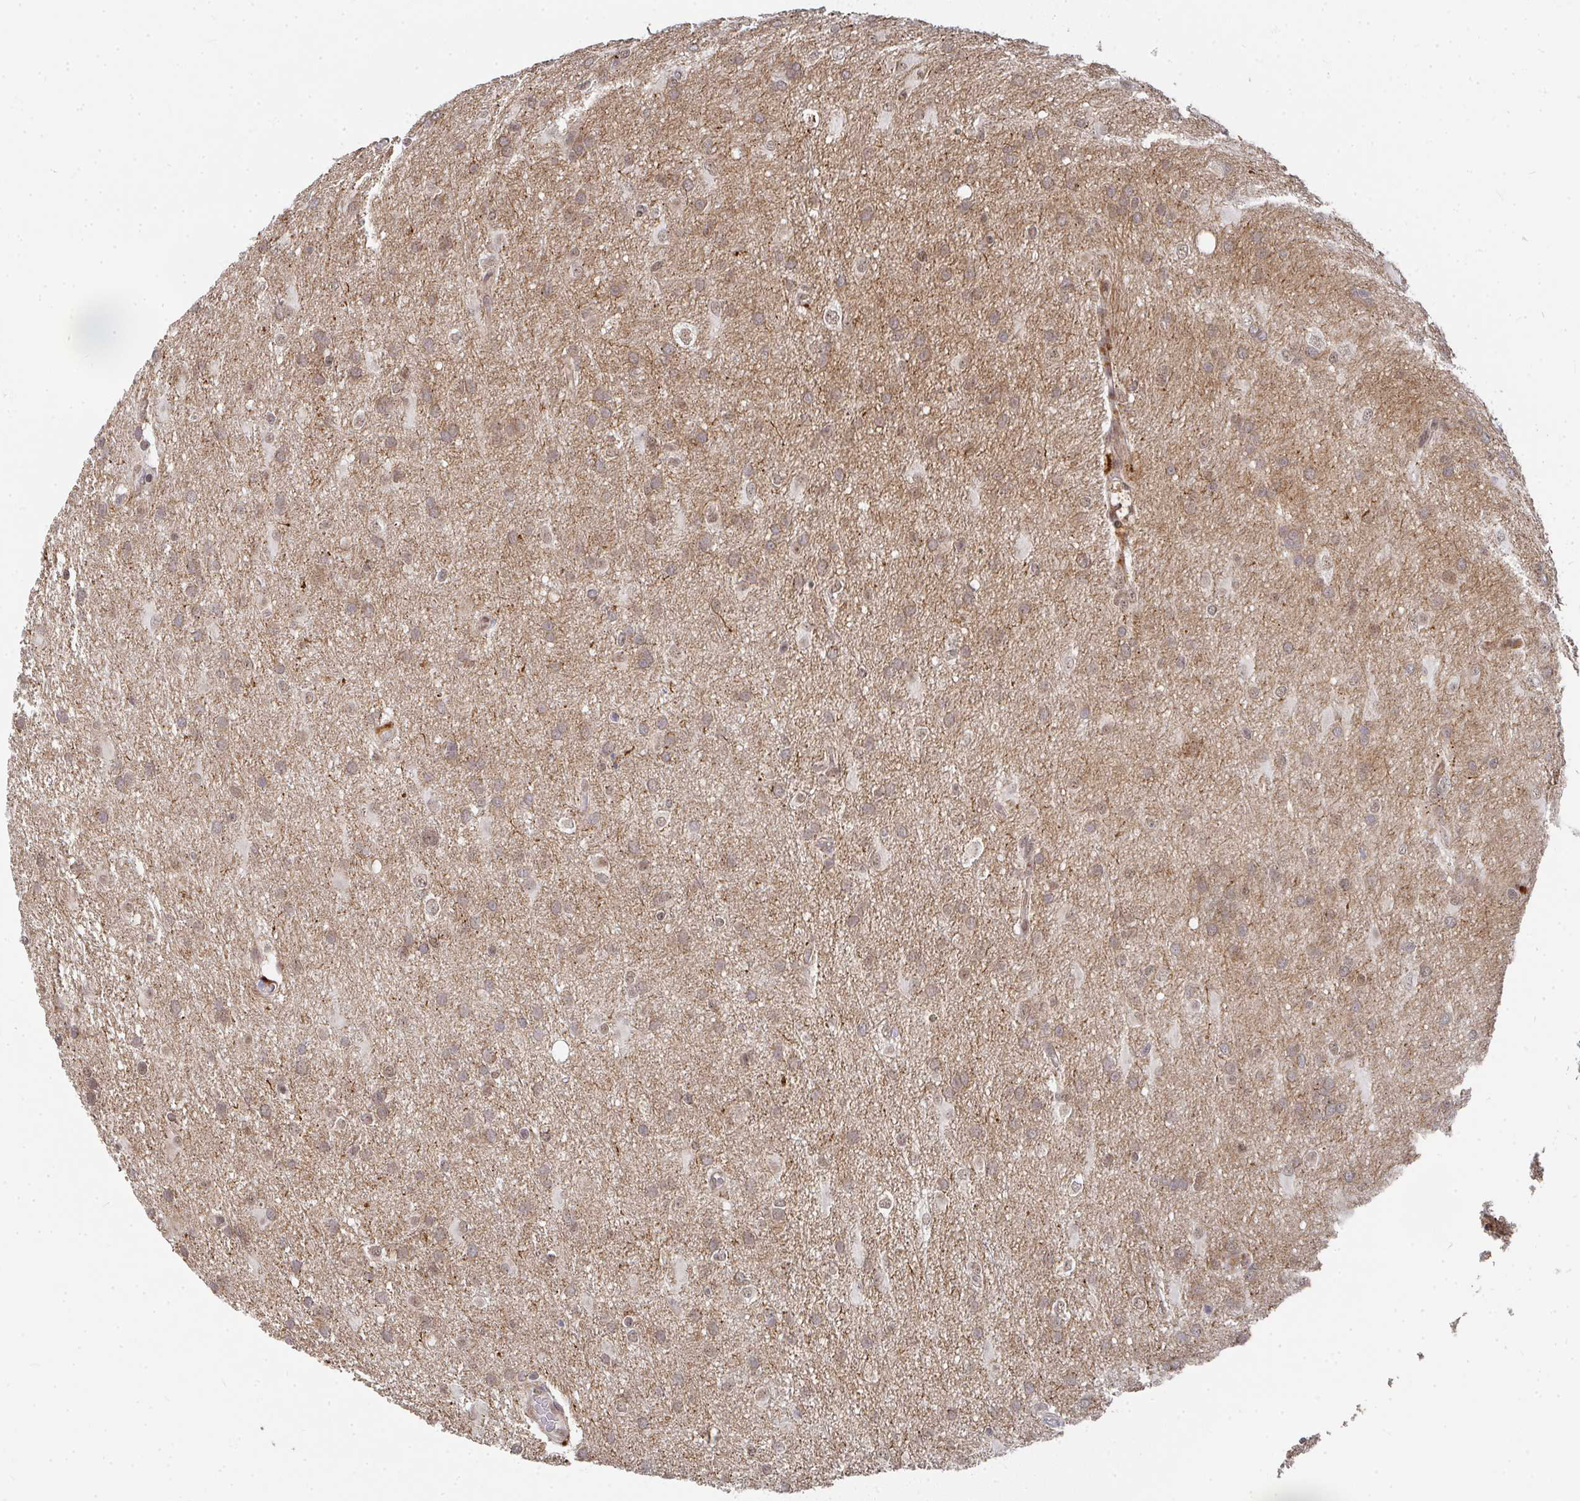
{"staining": {"intensity": "moderate", "quantity": ">75%", "location": "cytoplasmic/membranous"}, "tissue": "glioma", "cell_type": "Tumor cells", "image_type": "cancer", "snomed": [{"axis": "morphology", "description": "Glioma, malignant, High grade"}, {"axis": "topography", "description": "Brain"}], "caption": "Brown immunohistochemical staining in glioma reveals moderate cytoplasmic/membranous expression in approximately >75% of tumor cells.", "gene": "RBBP5", "patient": {"sex": "male", "age": 53}}